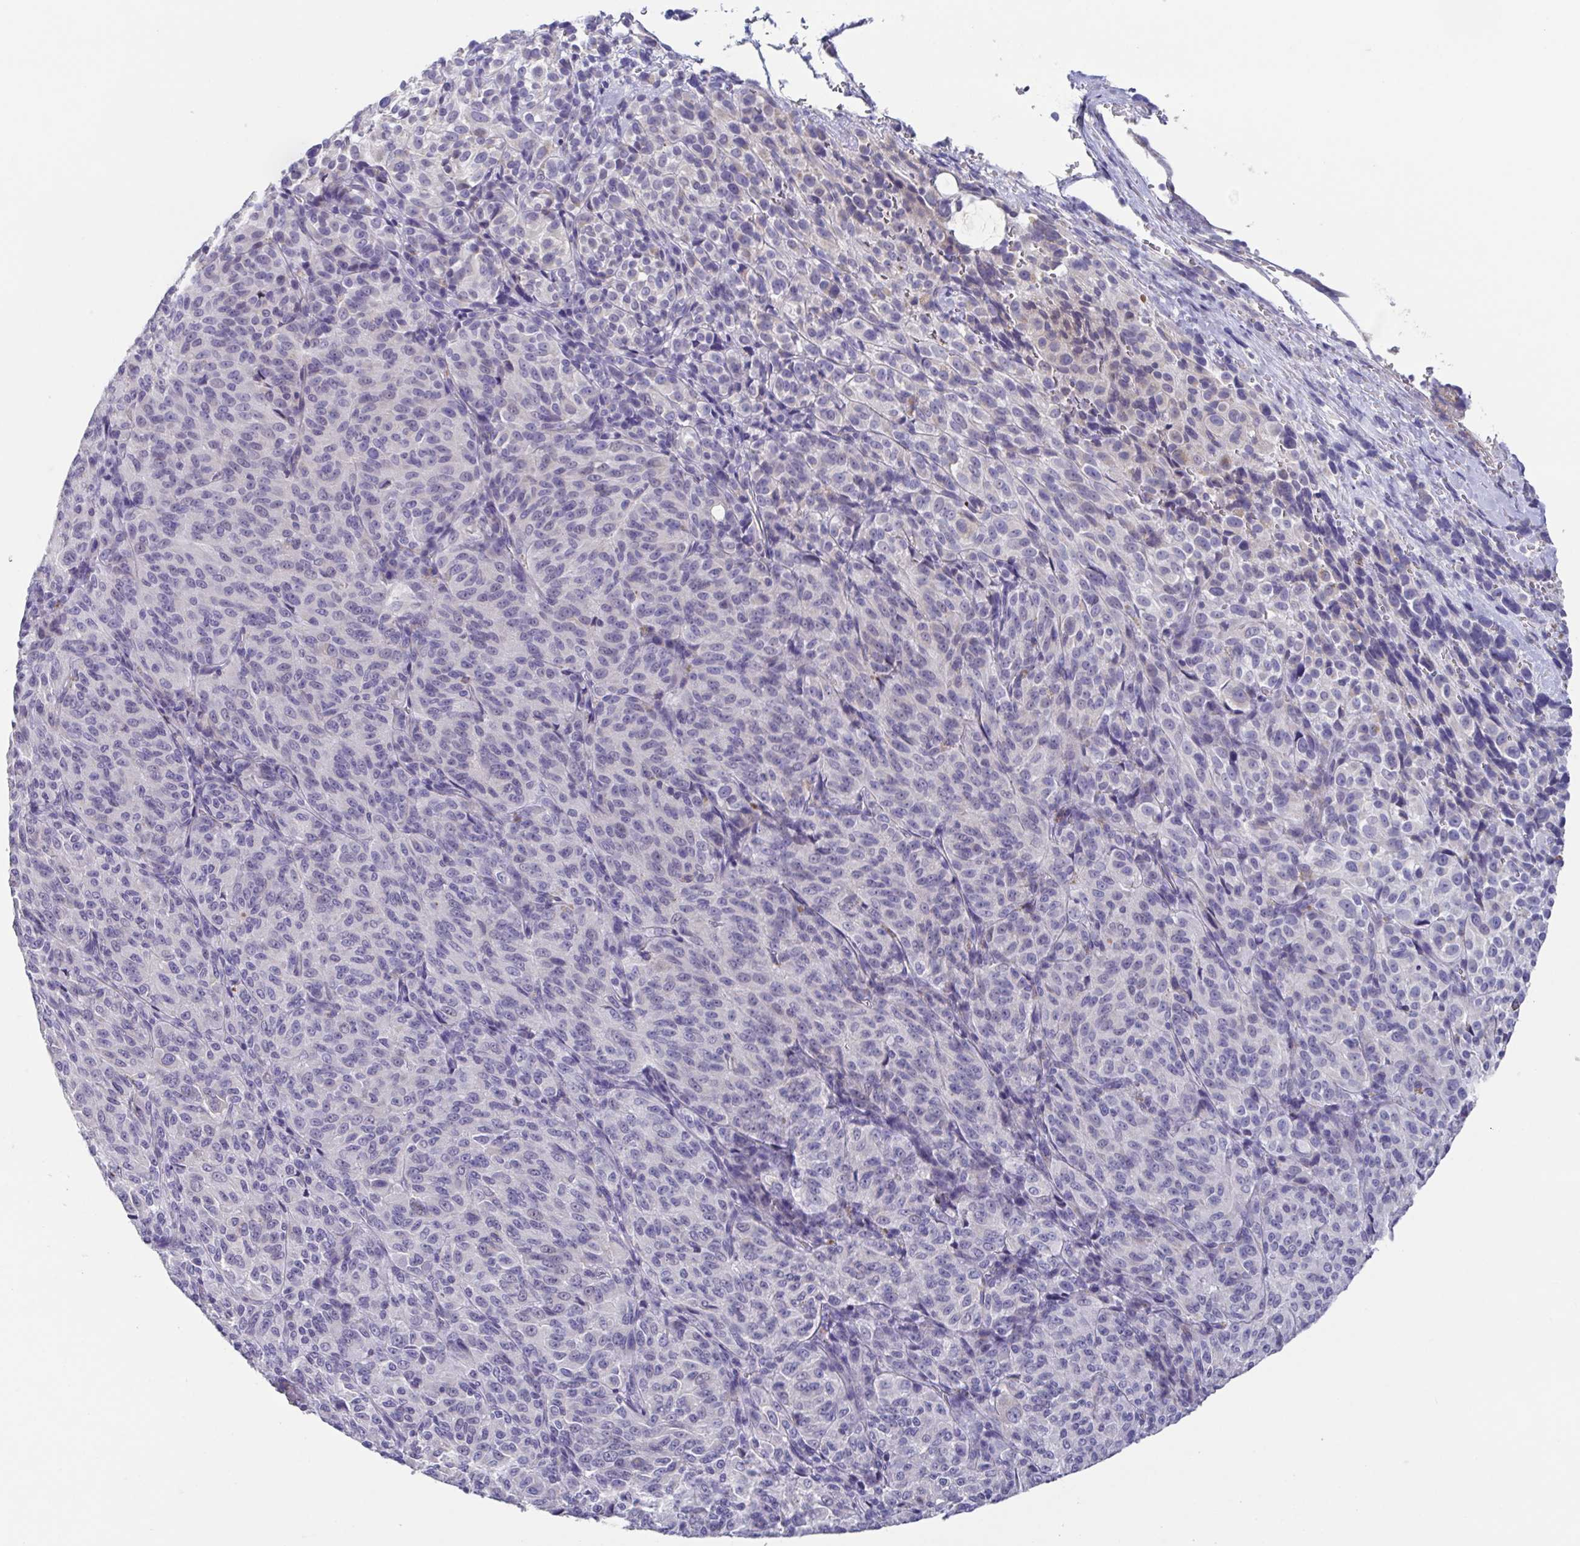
{"staining": {"intensity": "negative", "quantity": "none", "location": "none"}, "tissue": "melanoma", "cell_type": "Tumor cells", "image_type": "cancer", "snomed": [{"axis": "morphology", "description": "Malignant melanoma, Metastatic site"}, {"axis": "topography", "description": "Brain"}], "caption": "Immunohistochemistry of human melanoma exhibits no expression in tumor cells. (DAB (3,3'-diaminobenzidine) immunohistochemistry with hematoxylin counter stain).", "gene": "RDH11", "patient": {"sex": "female", "age": 56}}